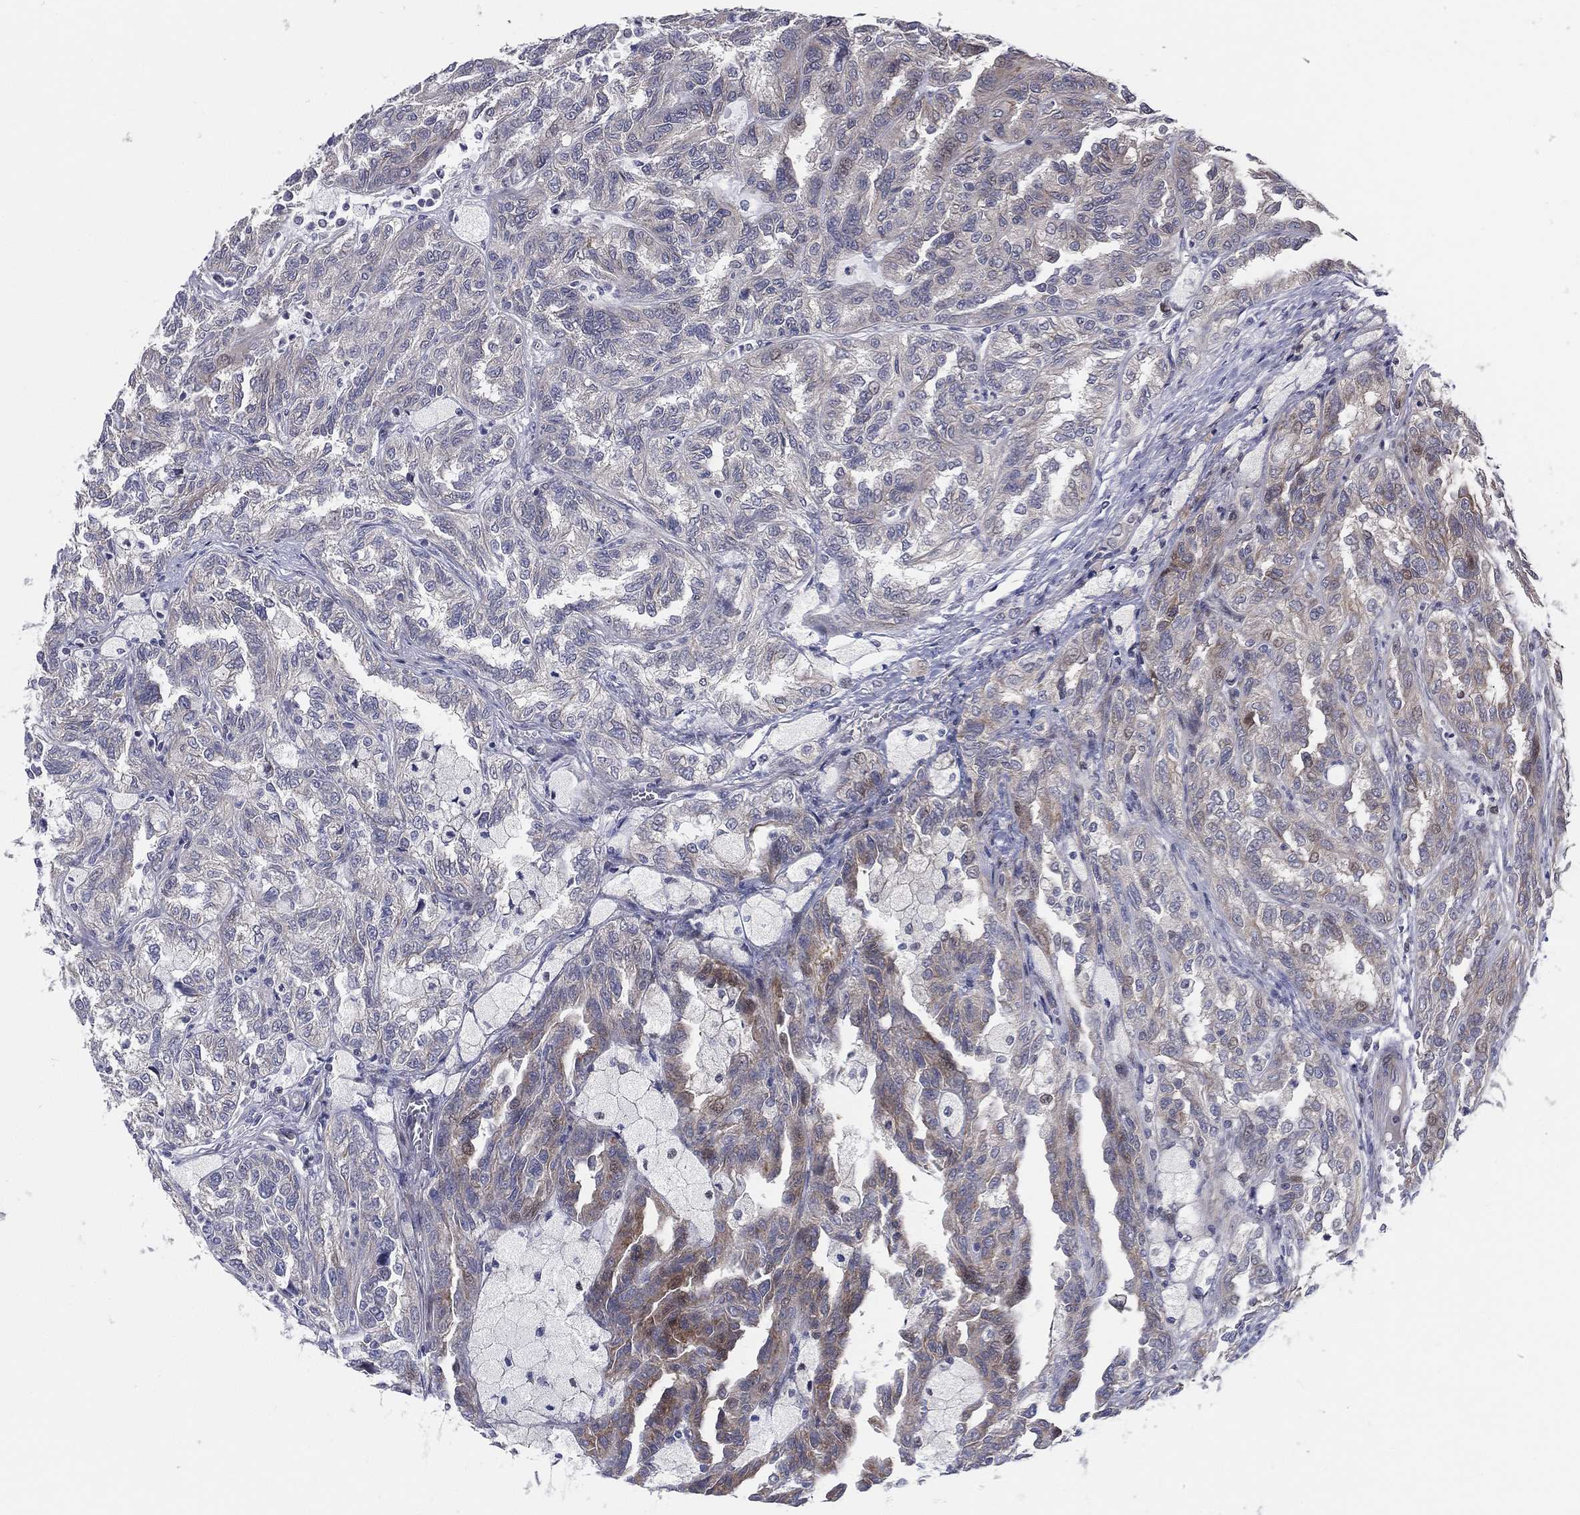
{"staining": {"intensity": "moderate", "quantity": "25%-75%", "location": "cytoplasmic/membranous"}, "tissue": "renal cancer", "cell_type": "Tumor cells", "image_type": "cancer", "snomed": [{"axis": "morphology", "description": "Adenocarcinoma, NOS"}, {"axis": "topography", "description": "Kidney"}], "caption": "Immunohistochemistry staining of renal adenocarcinoma, which exhibits medium levels of moderate cytoplasmic/membranous positivity in approximately 25%-75% of tumor cells indicating moderate cytoplasmic/membranous protein expression. The staining was performed using DAB (brown) for protein detection and nuclei were counterstained in hematoxylin (blue).", "gene": "UTP14A", "patient": {"sex": "male", "age": 79}}